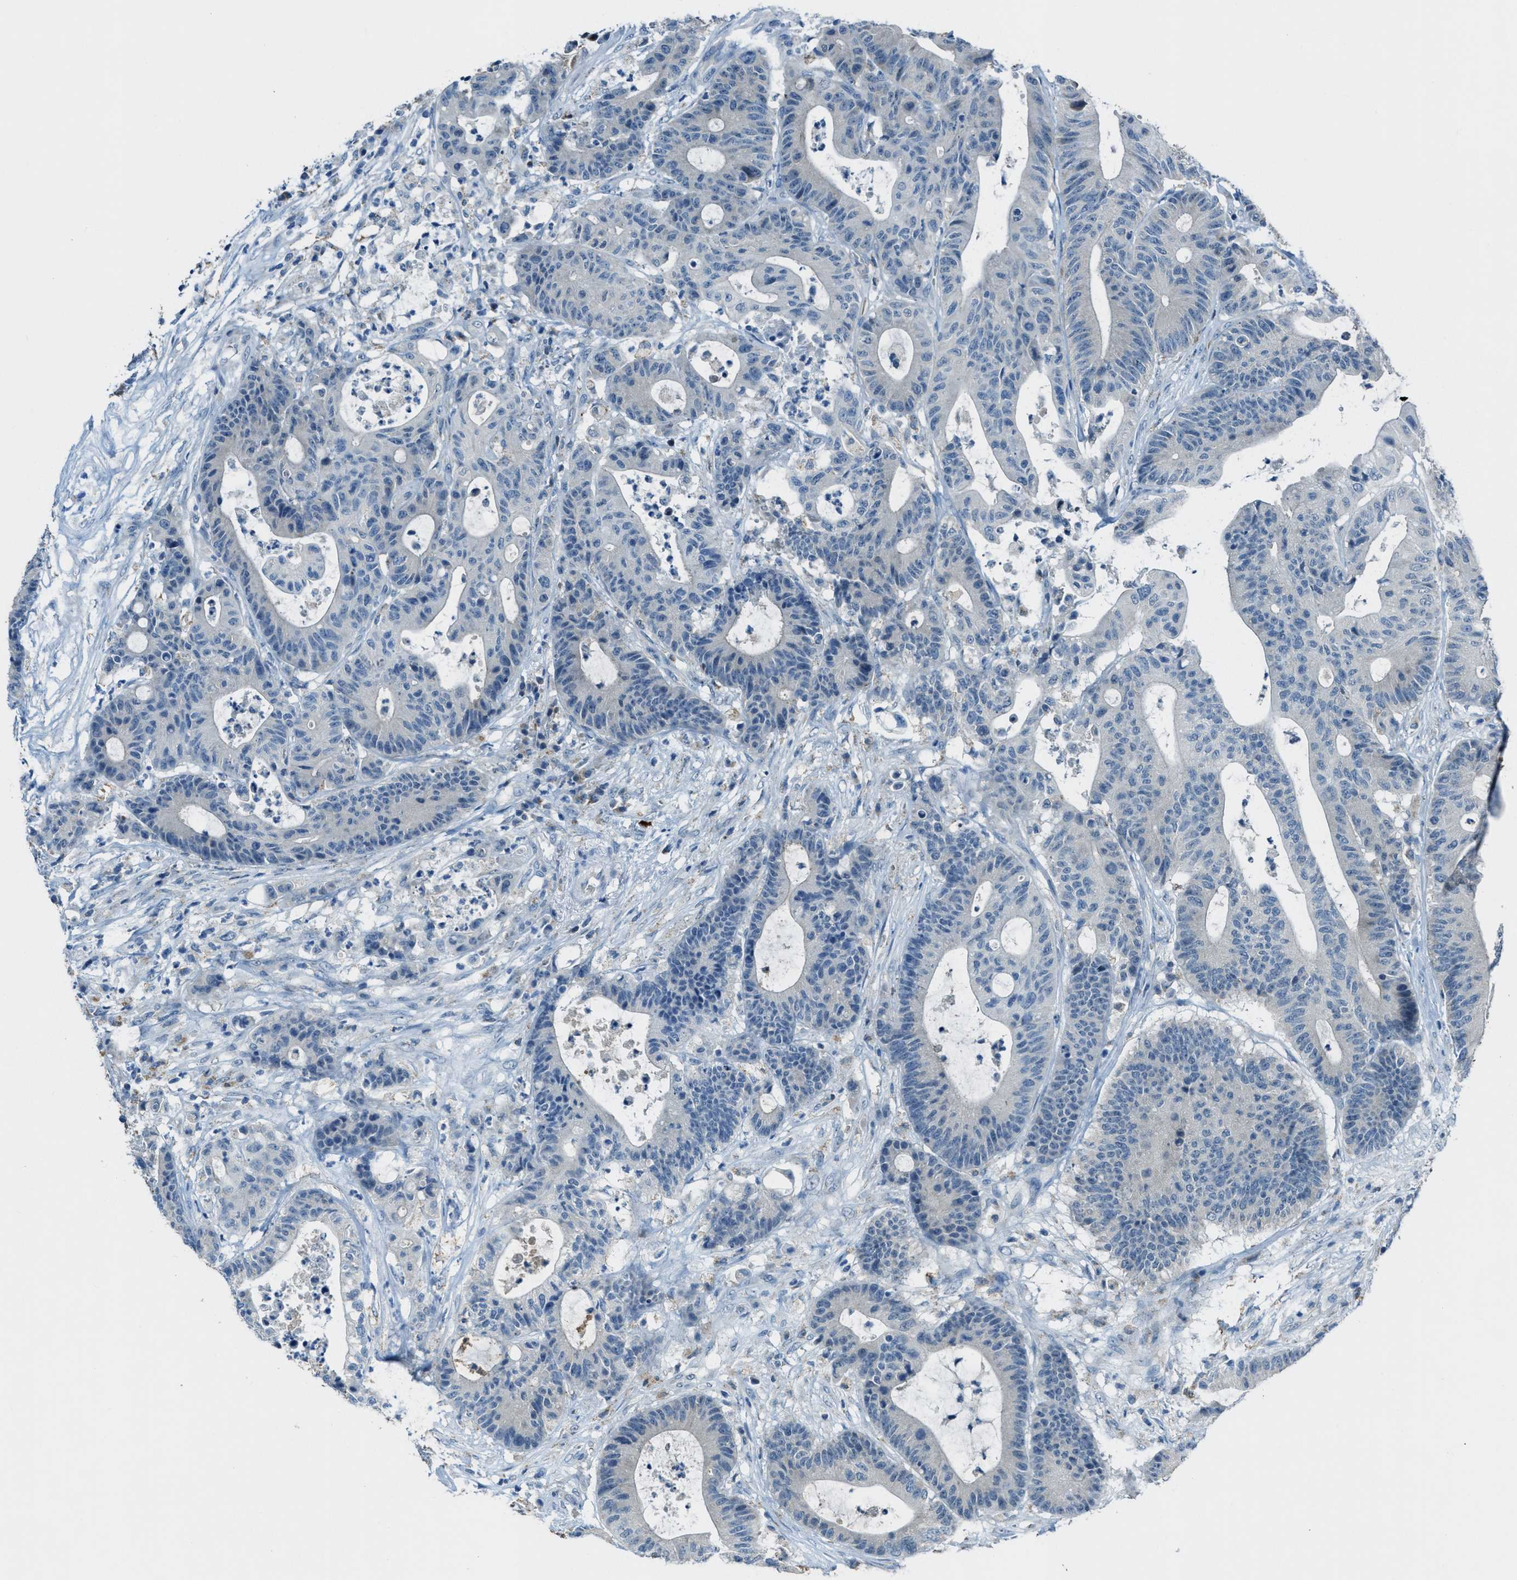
{"staining": {"intensity": "negative", "quantity": "none", "location": "none"}, "tissue": "colorectal cancer", "cell_type": "Tumor cells", "image_type": "cancer", "snomed": [{"axis": "morphology", "description": "Adenocarcinoma, NOS"}, {"axis": "topography", "description": "Colon"}], "caption": "Colorectal cancer stained for a protein using IHC displays no expression tumor cells.", "gene": "CDON", "patient": {"sex": "female", "age": 84}}